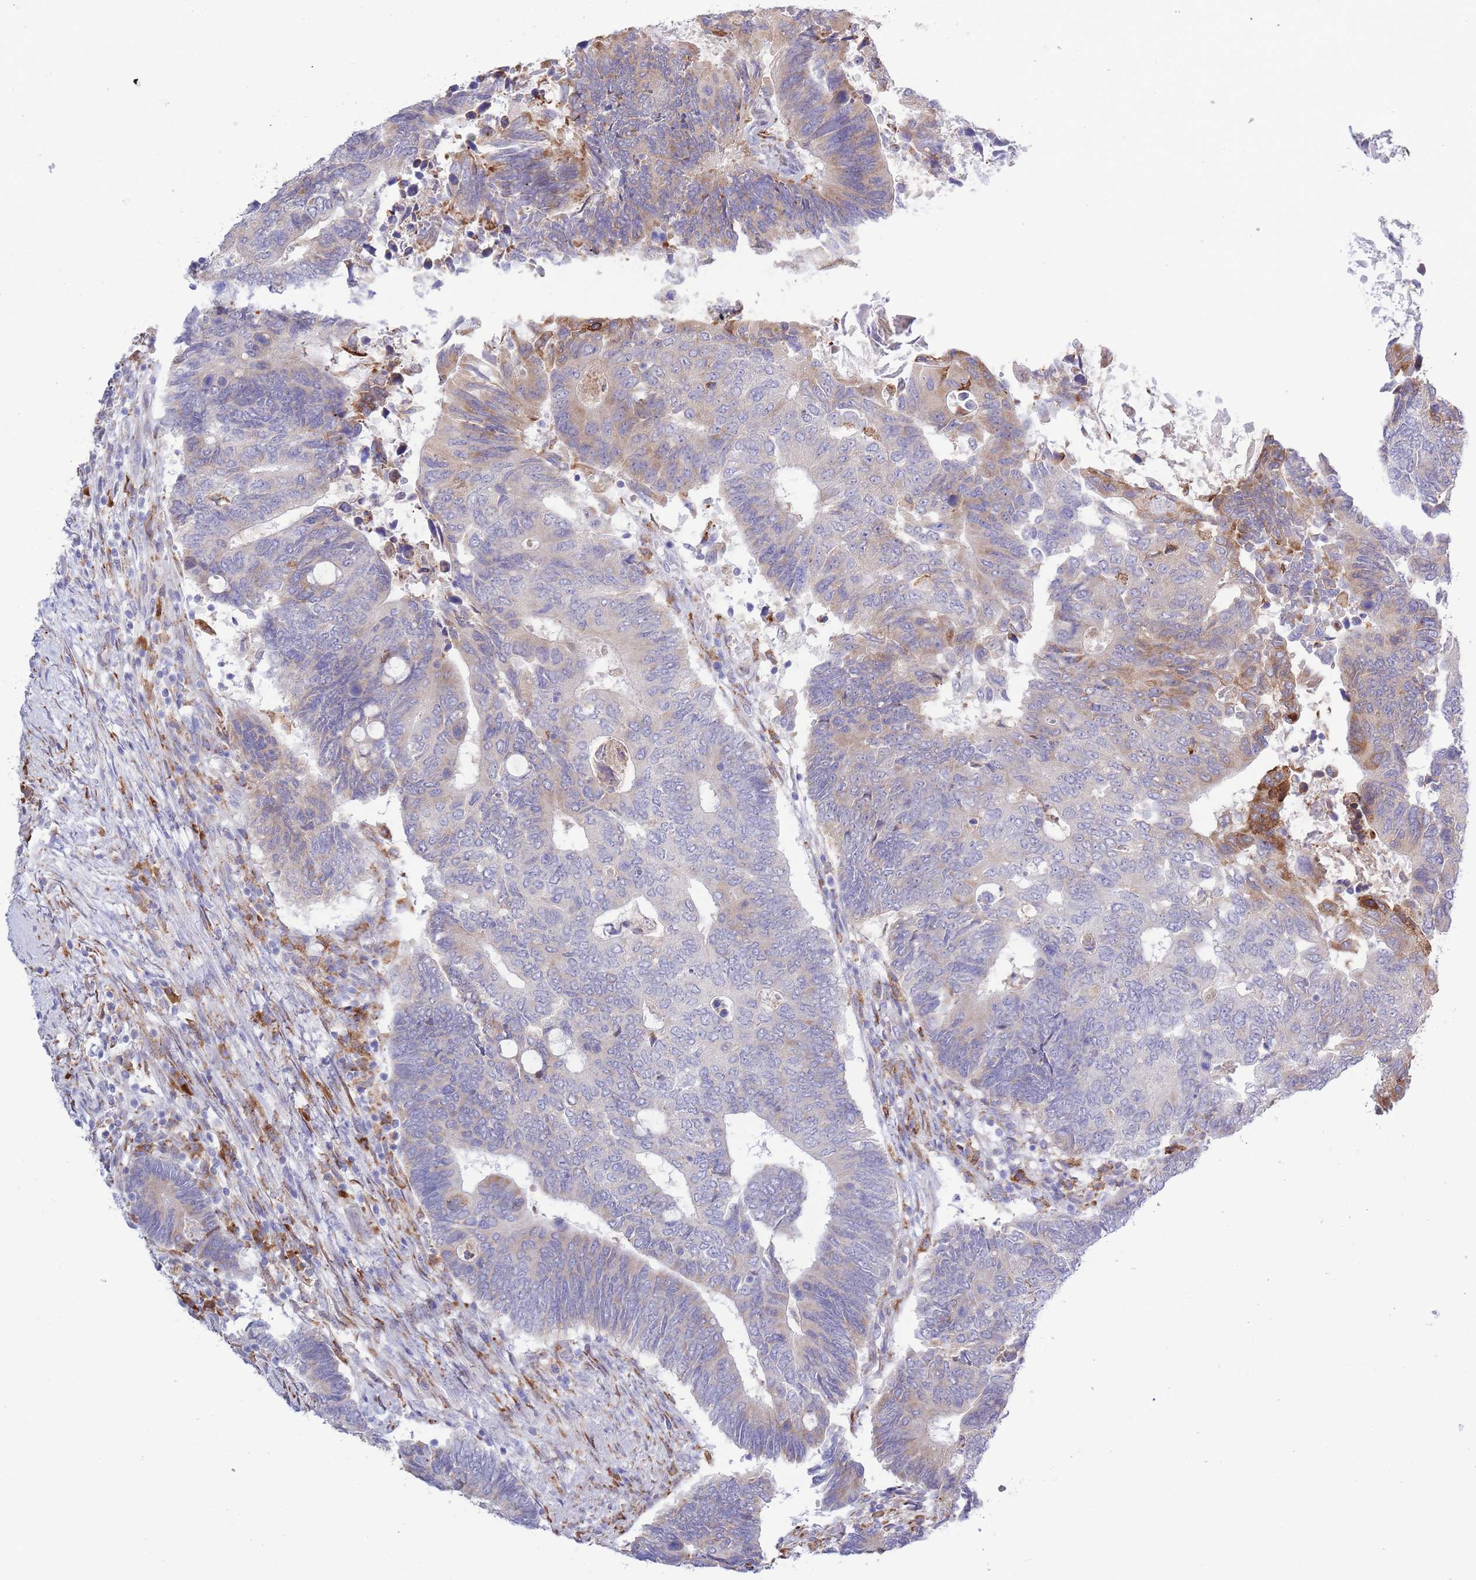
{"staining": {"intensity": "negative", "quantity": "none", "location": "none"}, "tissue": "colorectal cancer", "cell_type": "Tumor cells", "image_type": "cancer", "snomed": [{"axis": "morphology", "description": "Adenocarcinoma, NOS"}, {"axis": "topography", "description": "Colon"}], "caption": "Adenocarcinoma (colorectal) was stained to show a protein in brown. There is no significant staining in tumor cells. (DAB (3,3'-diaminobenzidine) IHC with hematoxylin counter stain).", "gene": "MYDGF", "patient": {"sex": "male", "age": 87}}